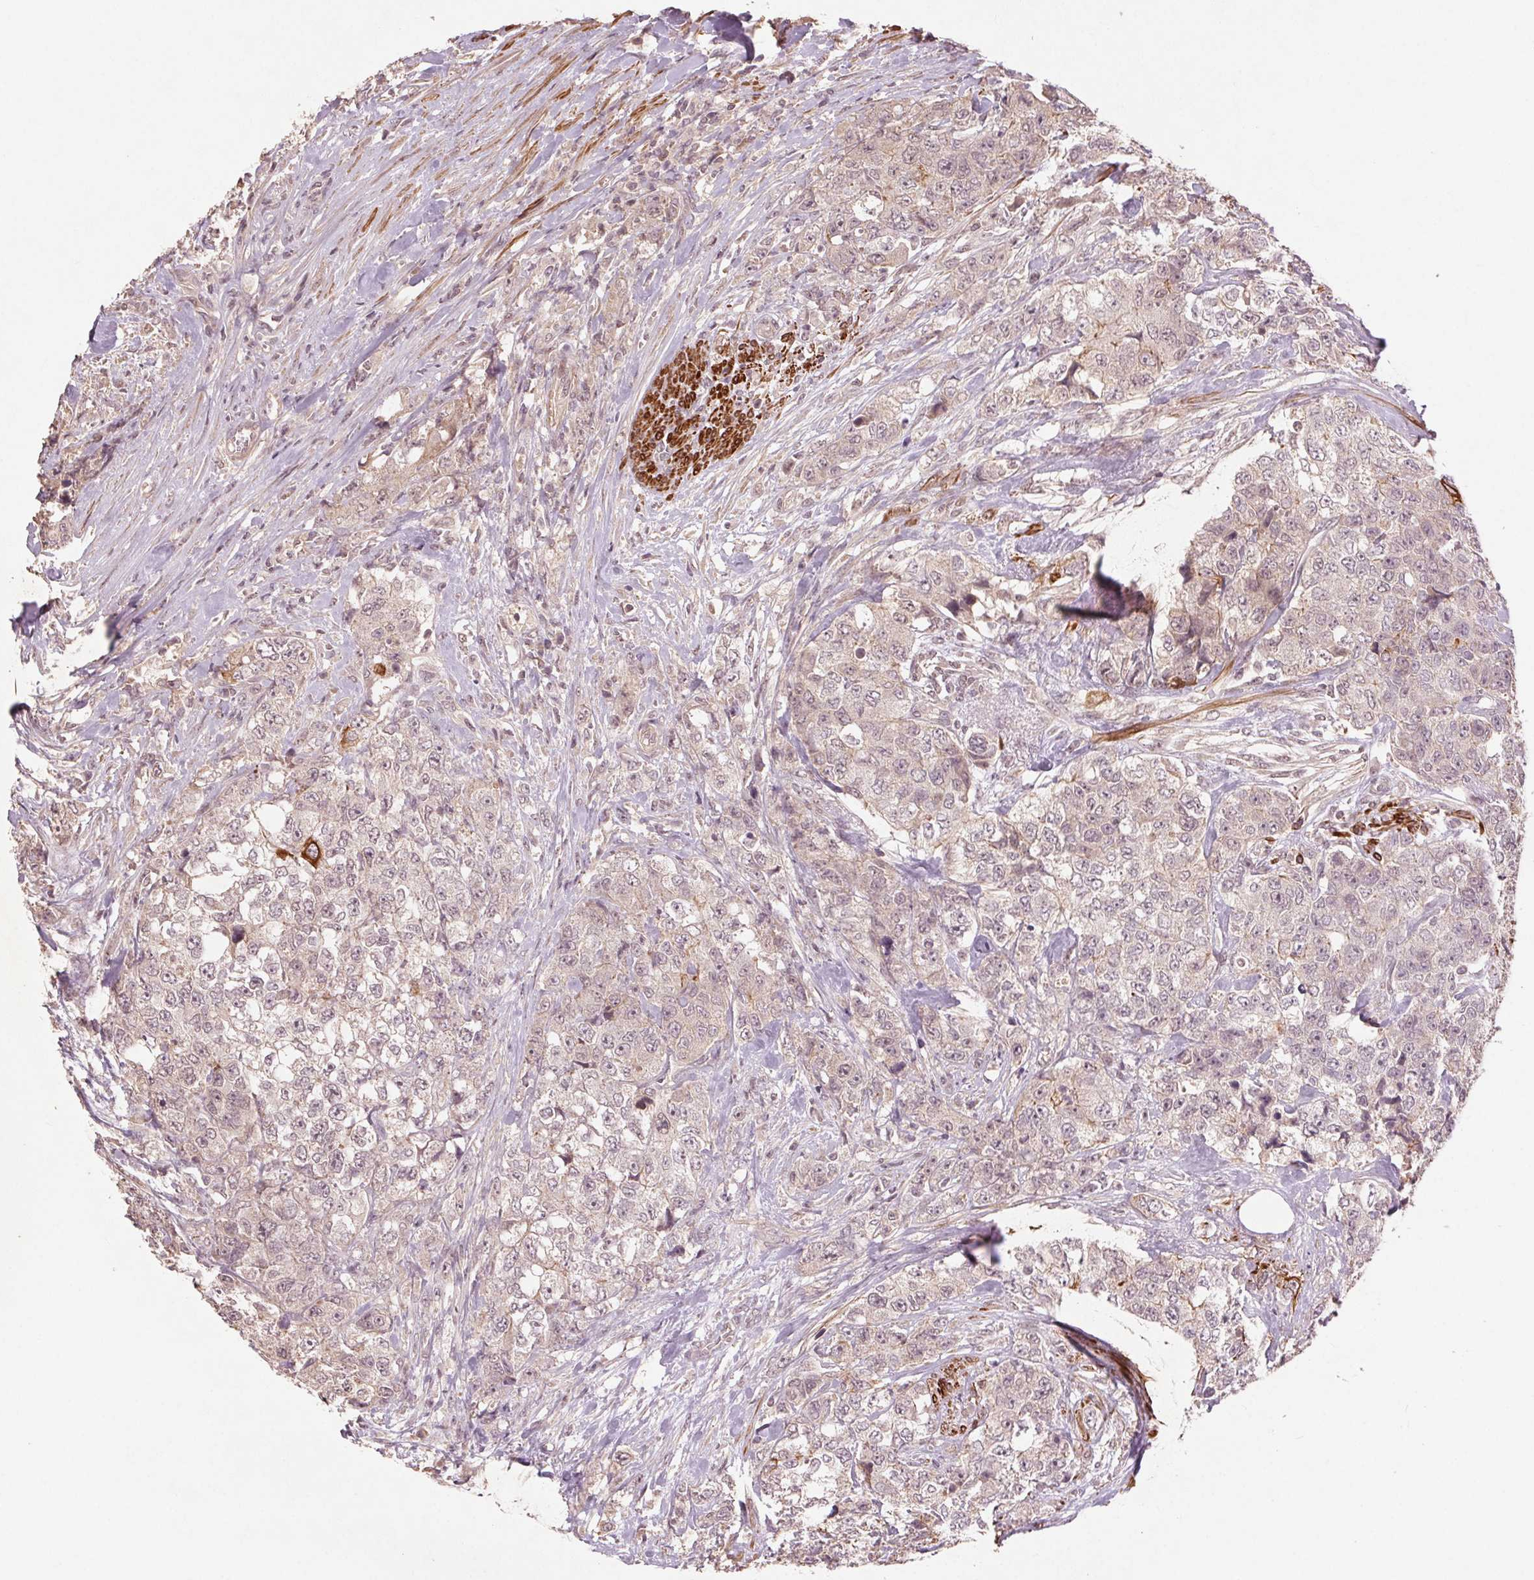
{"staining": {"intensity": "weak", "quantity": "25%-75%", "location": "cytoplasmic/membranous,nuclear"}, "tissue": "urothelial cancer", "cell_type": "Tumor cells", "image_type": "cancer", "snomed": [{"axis": "morphology", "description": "Urothelial carcinoma, High grade"}, {"axis": "topography", "description": "Urinary bladder"}], "caption": "About 25%-75% of tumor cells in urothelial carcinoma (high-grade) show weak cytoplasmic/membranous and nuclear protein positivity as visualized by brown immunohistochemical staining.", "gene": "SMLR1", "patient": {"sex": "female", "age": 78}}